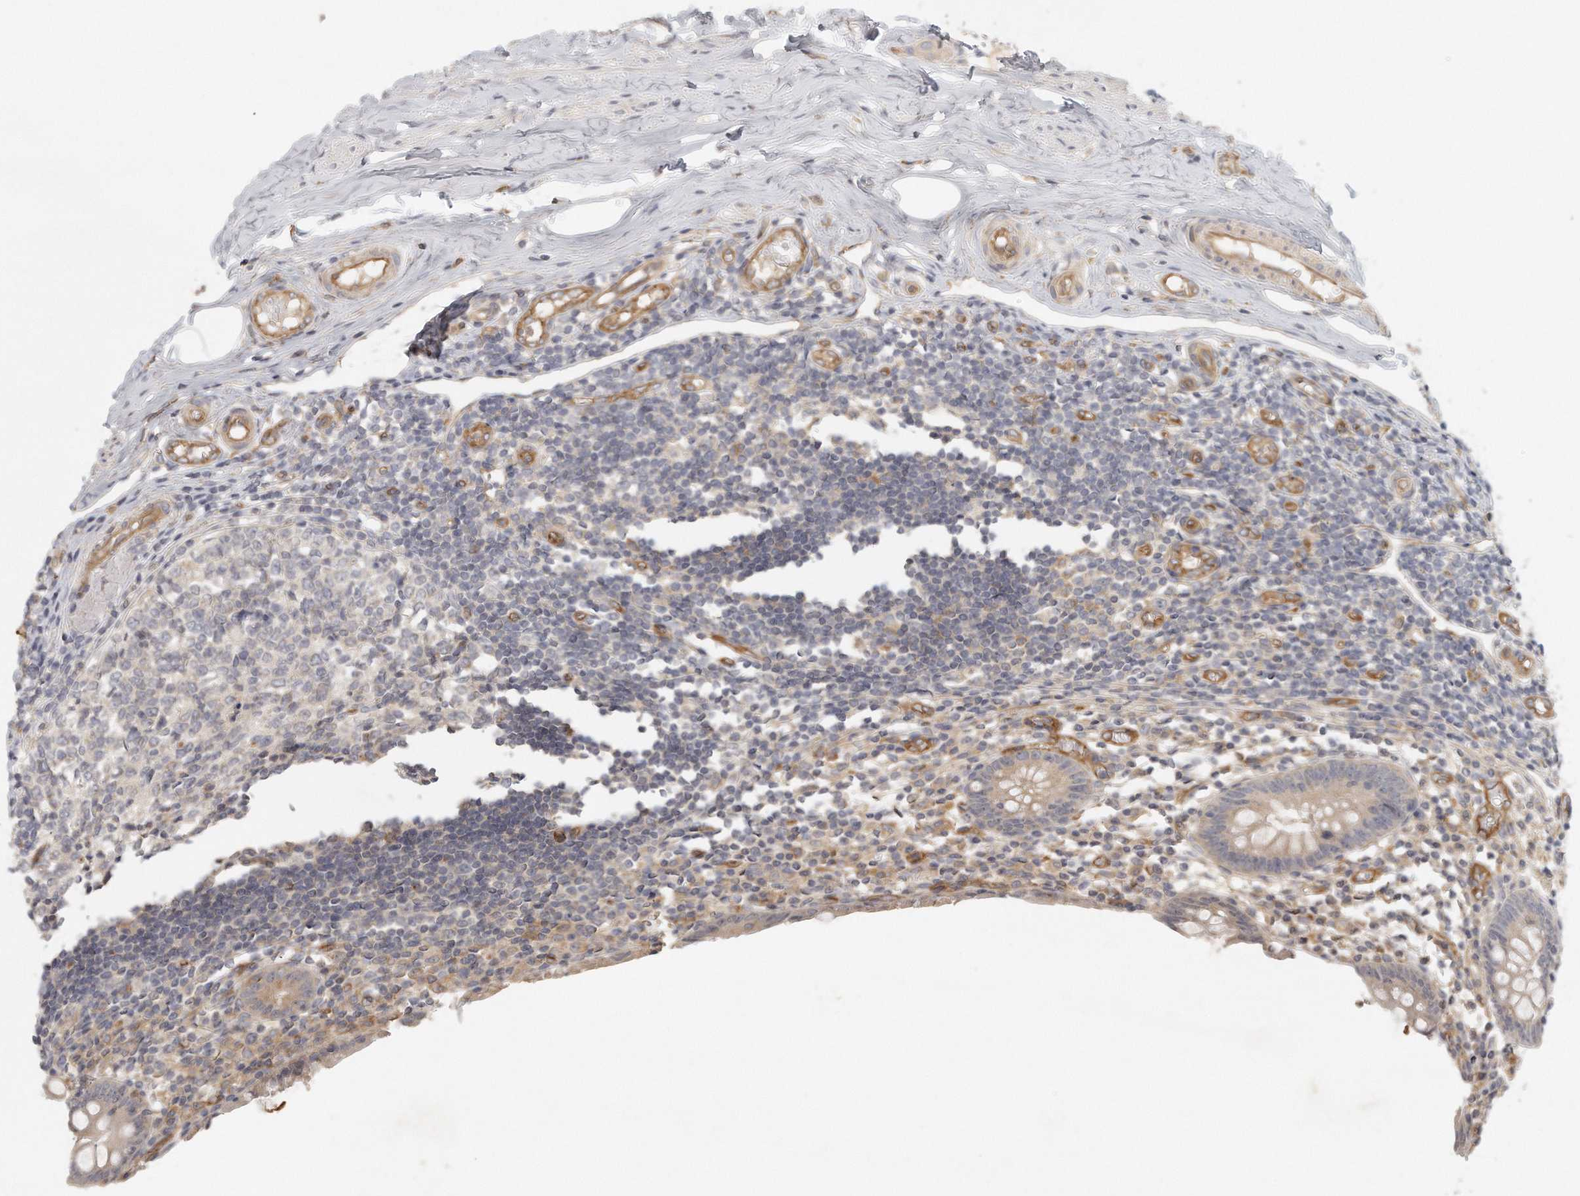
{"staining": {"intensity": "negative", "quantity": "none", "location": "none"}, "tissue": "appendix", "cell_type": "Glandular cells", "image_type": "normal", "snomed": [{"axis": "morphology", "description": "Normal tissue, NOS"}, {"axis": "topography", "description": "Appendix"}], "caption": "Immunohistochemistry (IHC) of unremarkable appendix reveals no positivity in glandular cells.", "gene": "MTERF4", "patient": {"sex": "female", "age": 17}}